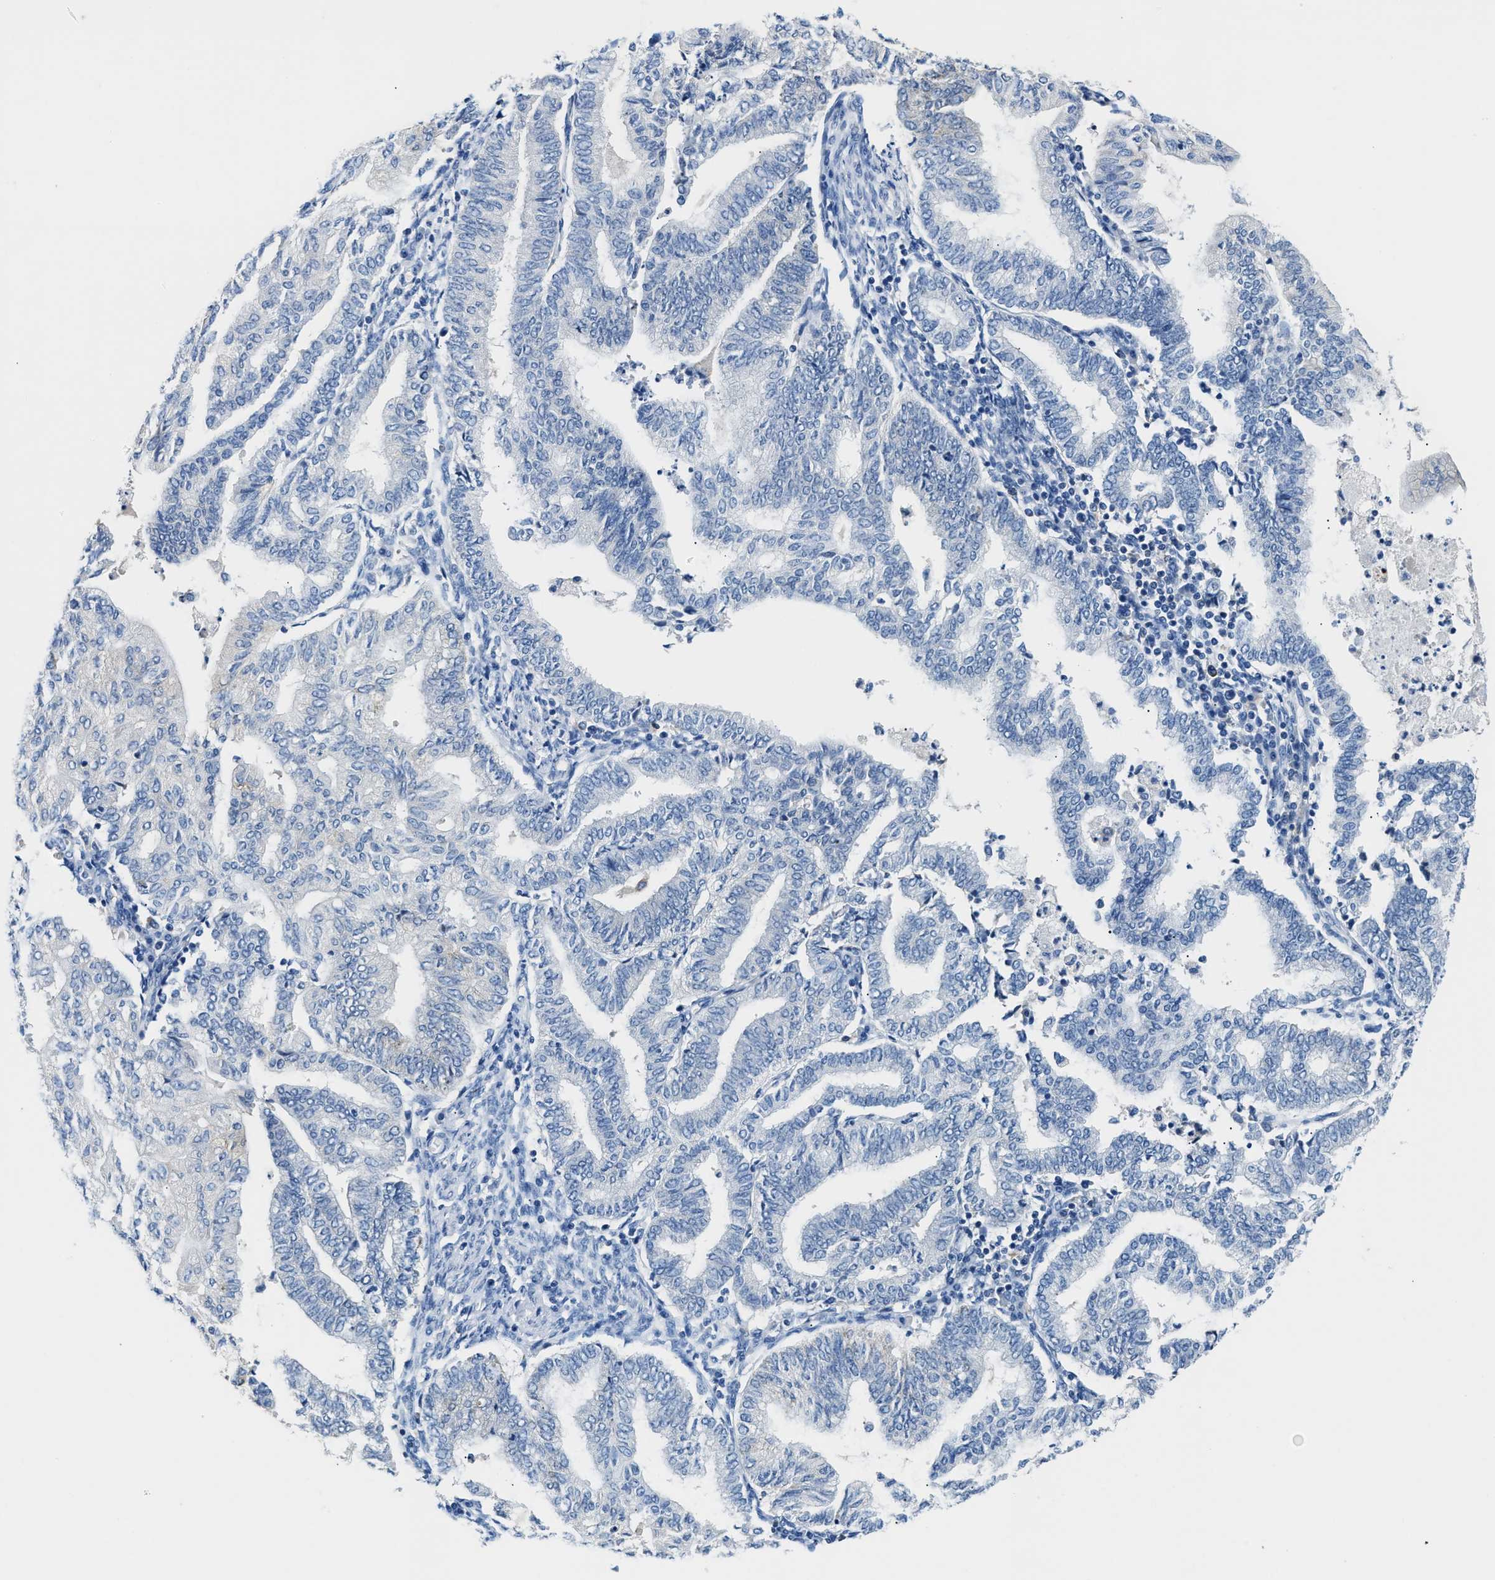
{"staining": {"intensity": "negative", "quantity": "none", "location": "none"}, "tissue": "endometrial cancer", "cell_type": "Tumor cells", "image_type": "cancer", "snomed": [{"axis": "morphology", "description": "Polyp, NOS"}, {"axis": "morphology", "description": "Adenocarcinoma, NOS"}, {"axis": "morphology", "description": "Adenoma, NOS"}, {"axis": "topography", "description": "Endometrium"}], "caption": "The immunohistochemistry photomicrograph has no significant expression in tumor cells of polyp (endometrial) tissue. Brightfield microscopy of IHC stained with DAB (brown) and hematoxylin (blue), captured at high magnification.", "gene": "TUT7", "patient": {"sex": "female", "age": 79}}